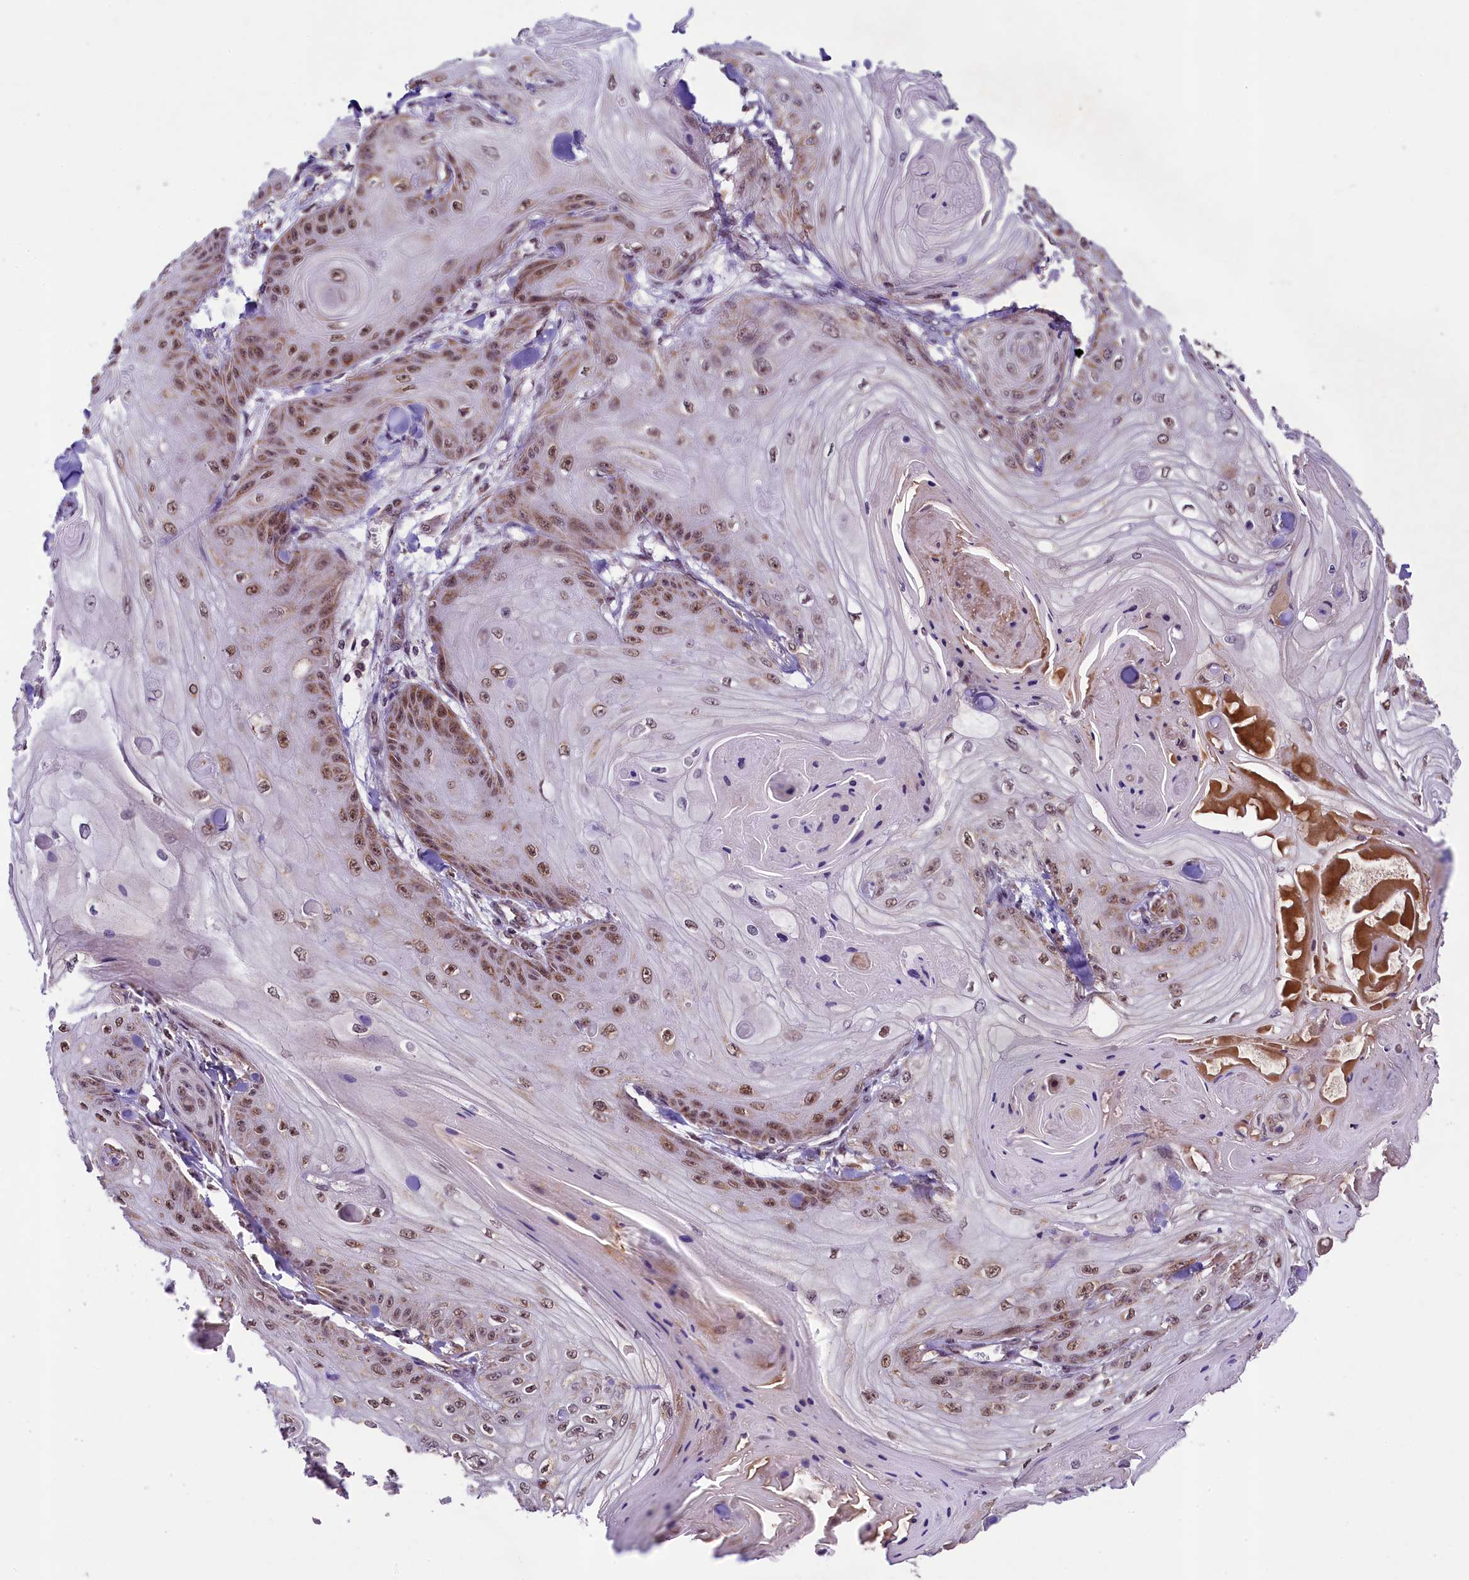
{"staining": {"intensity": "moderate", "quantity": ">75%", "location": "nuclear"}, "tissue": "skin cancer", "cell_type": "Tumor cells", "image_type": "cancer", "snomed": [{"axis": "morphology", "description": "Squamous cell carcinoma, NOS"}, {"axis": "topography", "description": "Skin"}], "caption": "Immunohistochemistry (DAB (3,3'-diaminobenzidine)) staining of squamous cell carcinoma (skin) demonstrates moderate nuclear protein staining in approximately >75% of tumor cells.", "gene": "PAF1", "patient": {"sex": "male", "age": 74}}